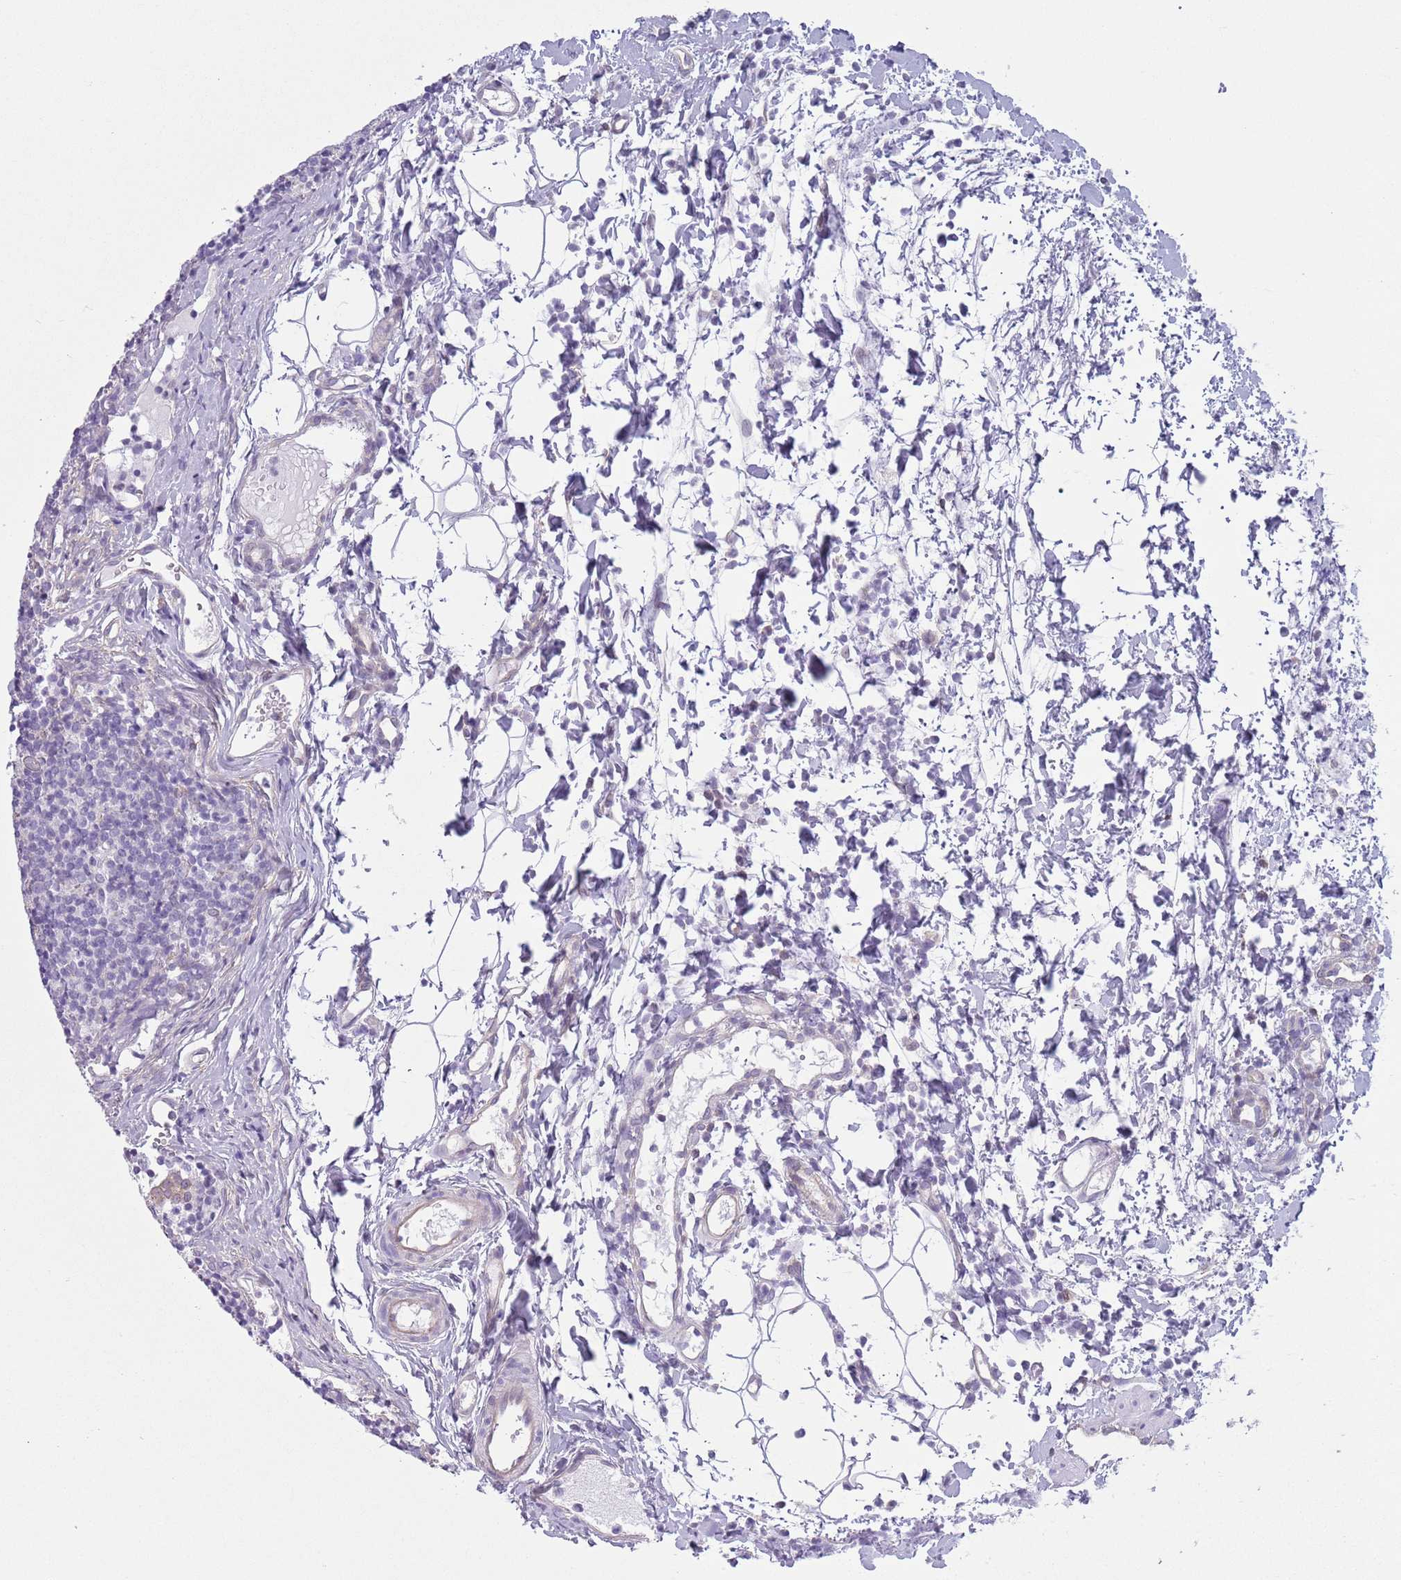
{"staining": {"intensity": "negative", "quantity": "none", "location": "none"}, "tissue": "lymph node", "cell_type": "Germinal center cells", "image_type": "normal", "snomed": [{"axis": "morphology", "description": "Normal tissue, NOS"}, {"axis": "topography", "description": "Lymph node"}], "caption": "An immunohistochemistry histopathology image of unremarkable lymph node is shown. There is no staining in germinal center cells of lymph node.", "gene": "RBP3", "patient": {"sex": "female", "age": 37}}